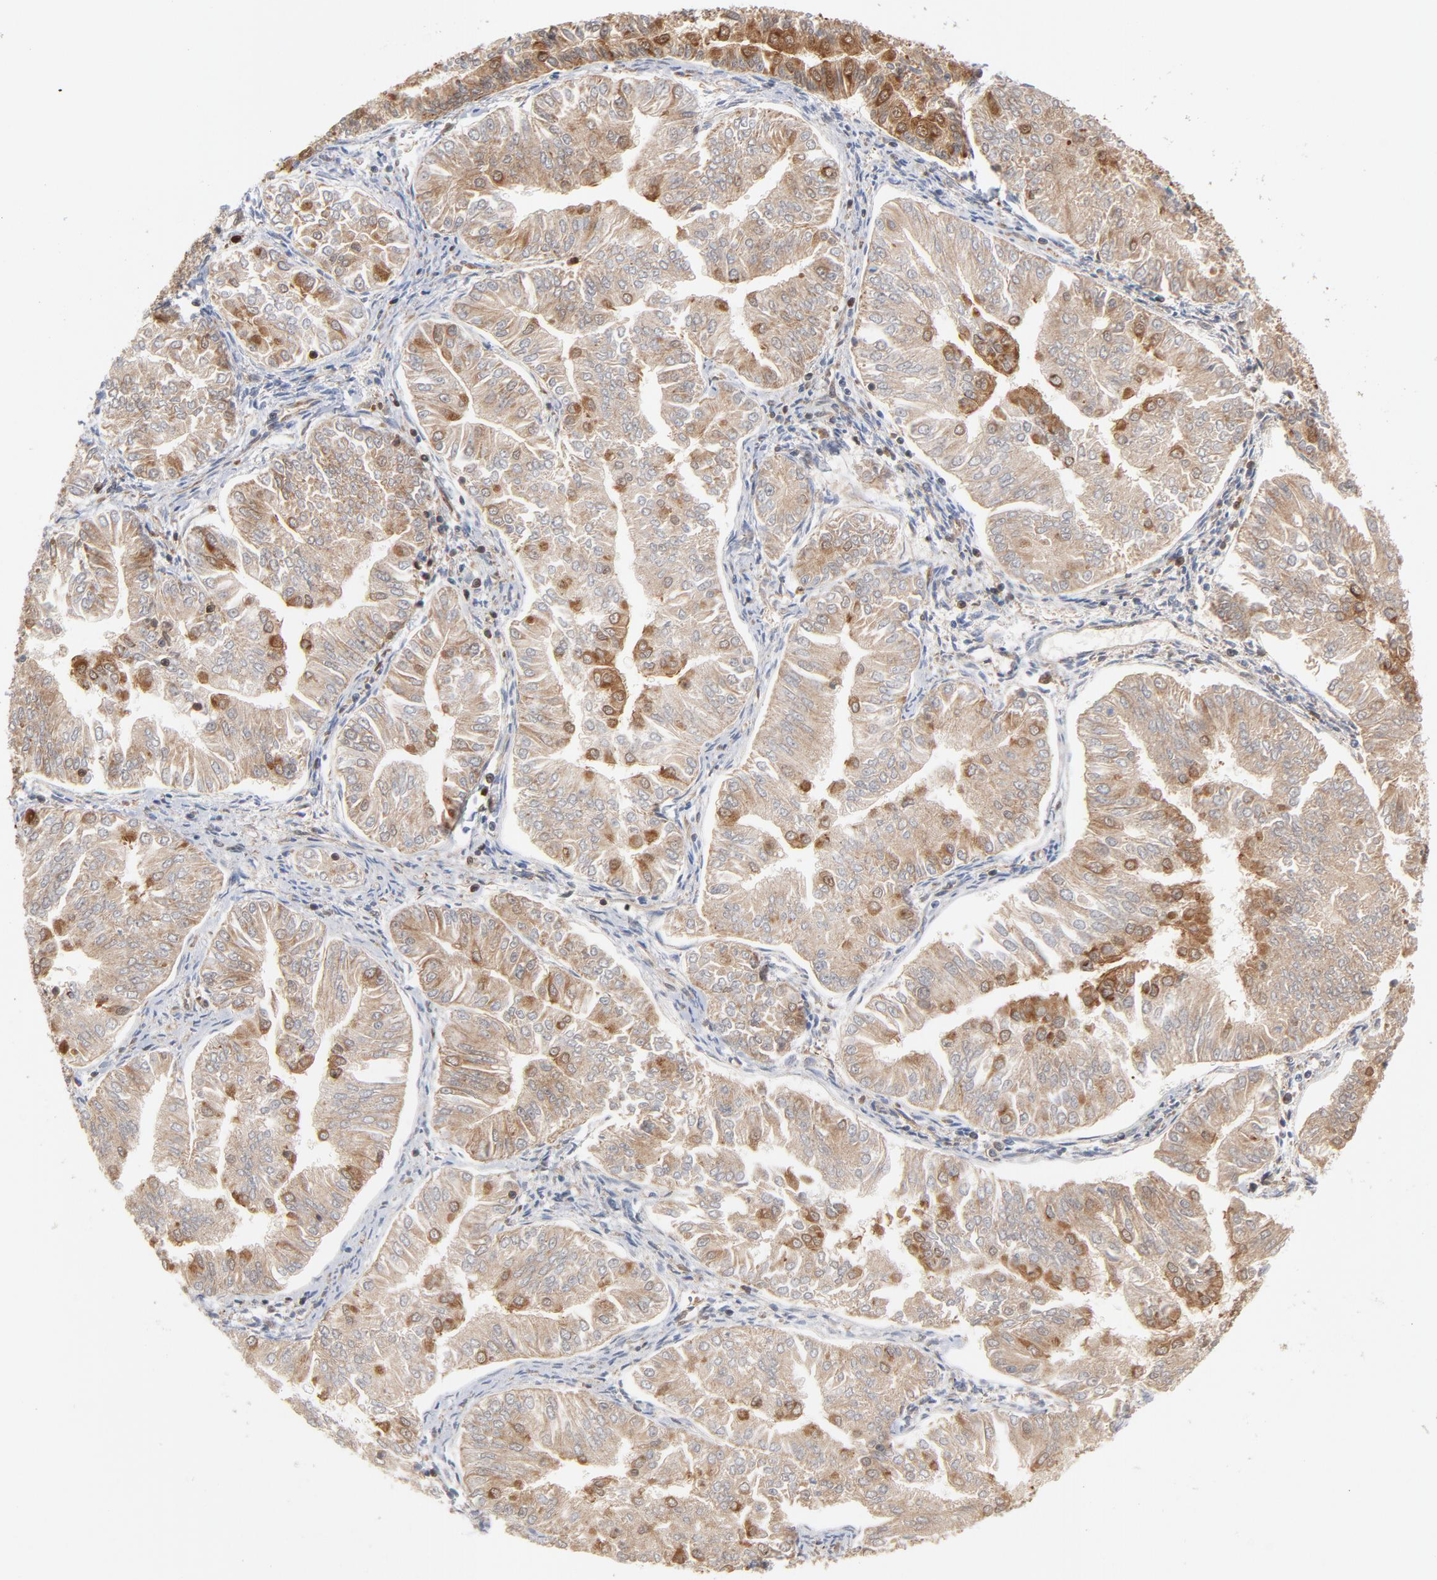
{"staining": {"intensity": "moderate", "quantity": ">75%", "location": "cytoplasmic/membranous"}, "tissue": "endometrial cancer", "cell_type": "Tumor cells", "image_type": "cancer", "snomed": [{"axis": "morphology", "description": "Adenocarcinoma, NOS"}, {"axis": "topography", "description": "Endometrium"}], "caption": "Human endometrial adenocarcinoma stained with a brown dye exhibits moderate cytoplasmic/membranous positive expression in about >75% of tumor cells.", "gene": "DIABLO", "patient": {"sex": "female", "age": 53}}